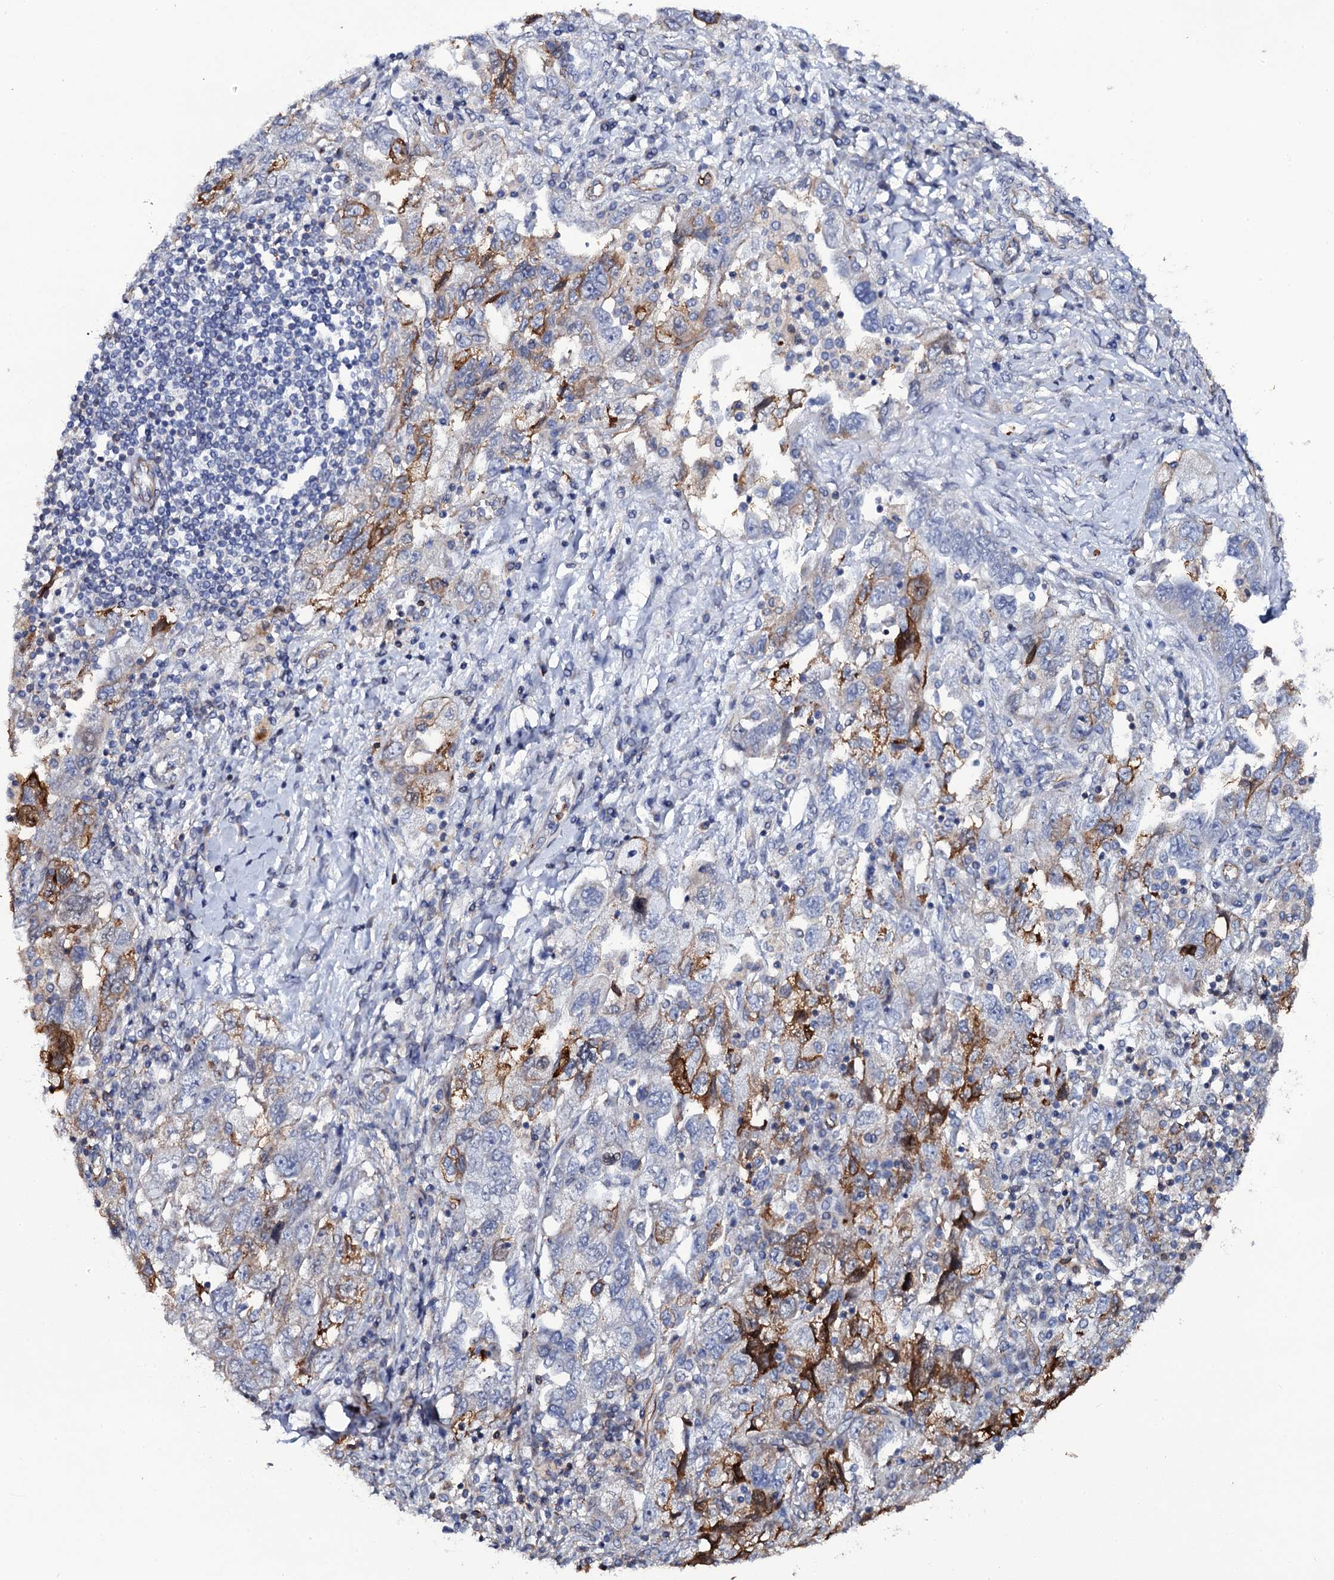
{"staining": {"intensity": "strong", "quantity": "<25%", "location": "cytoplasmic/membranous"}, "tissue": "ovarian cancer", "cell_type": "Tumor cells", "image_type": "cancer", "snomed": [{"axis": "morphology", "description": "Carcinoma, NOS"}, {"axis": "morphology", "description": "Cystadenocarcinoma, serous, NOS"}, {"axis": "topography", "description": "Ovary"}], "caption": "This micrograph demonstrates serous cystadenocarcinoma (ovarian) stained with immunohistochemistry (IHC) to label a protein in brown. The cytoplasmic/membranous of tumor cells show strong positivity for the protein. Nuclei are counter-stained blue.", "gene": "TTC23", "patient": {"sex": "female", "age": 69}}